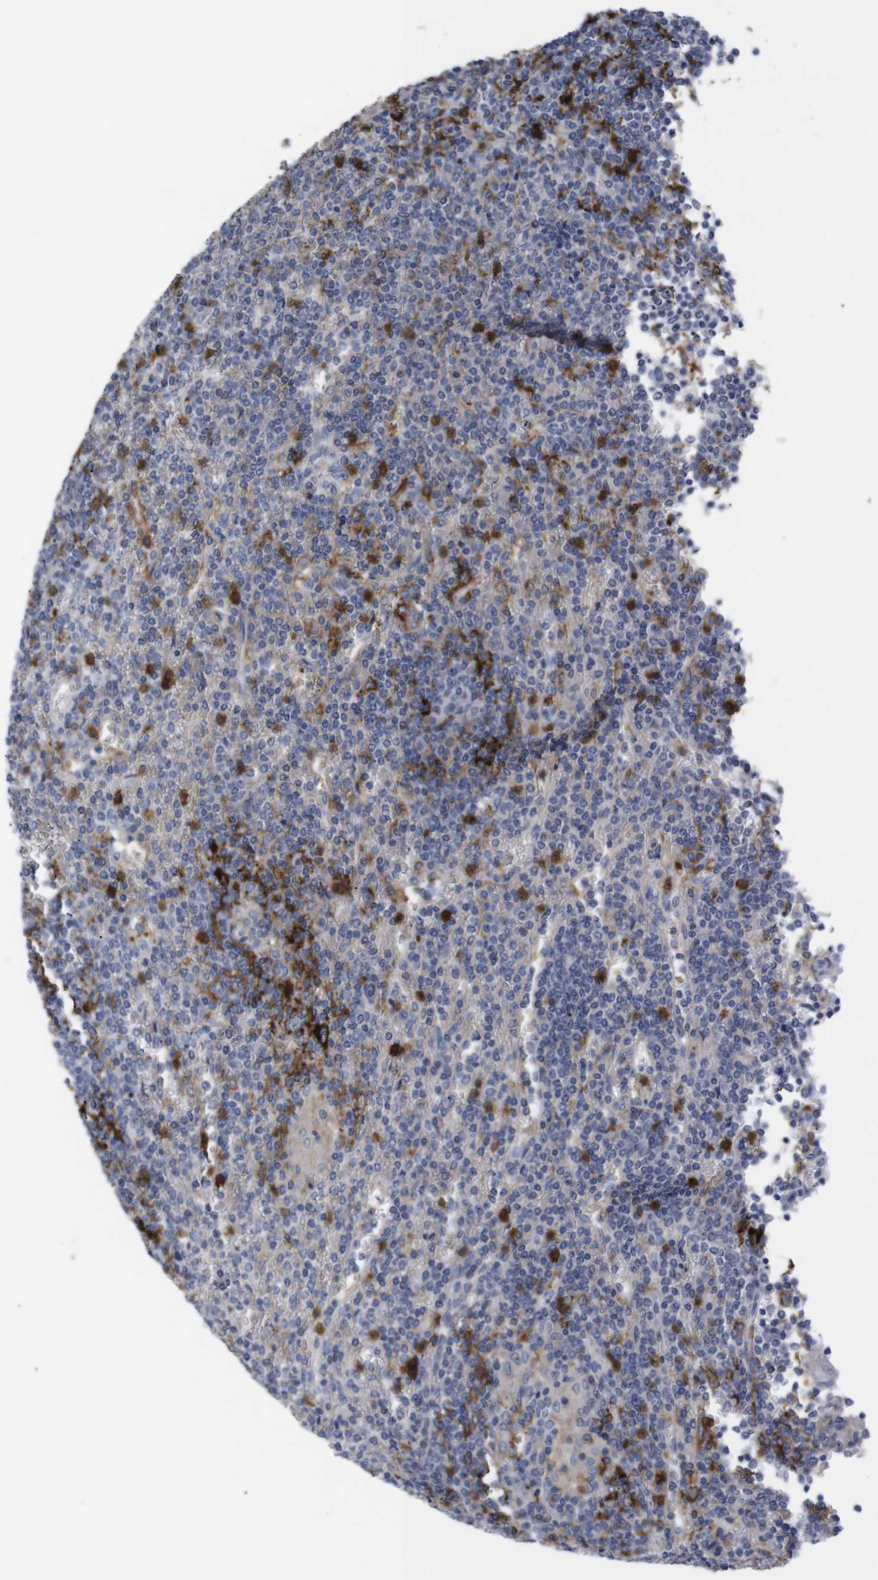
{"staining": {"intensity": "moderate", "quantity": "<25%", "location": "cytoplasmic/membranous"}, "tissue": "lymphoma", "cell_type": "Tumor cells", "image_type": "cancer", "snomed": [{"axis": "morphology", "description": "Malignant lymphoma, non-Hodgkin's type, Low grade"}, {"axis": "topography", "description": "Spleen"}], "caption": "IHC histopathology image of lymphoma stained for a protein (brown), which shows low levels of moderate cytoplasmic/membranous positivity in about <25% of tumor cells.", "gene": "C5AR1", "patient": {"sex": "female", "age": 19}}